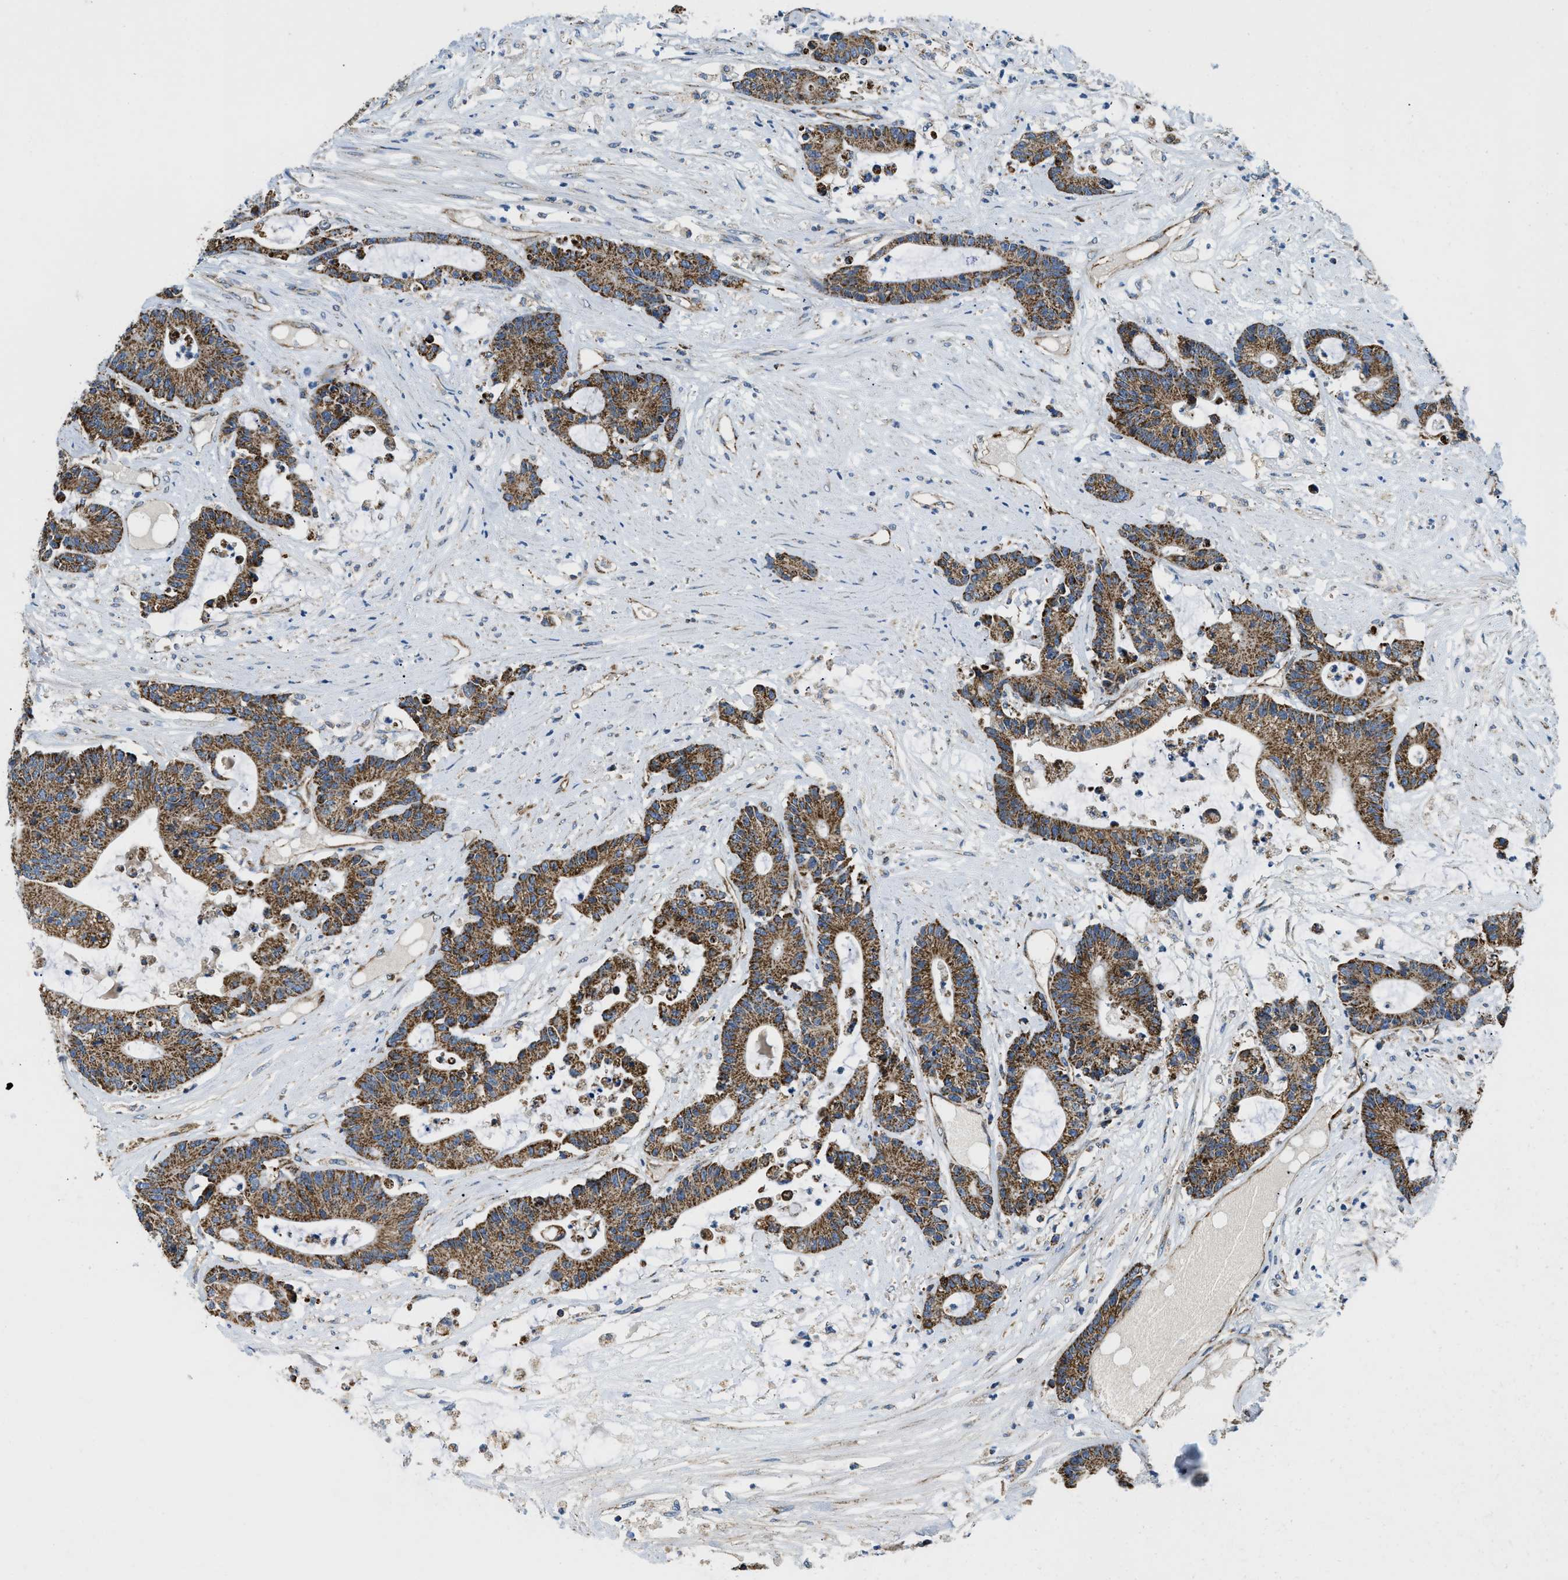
{"staining": {"intensity": "strong", "quantity": ">75%", "location": "cytoplasmic/membranous"}, "tissue": "colorectal cancer", "cell_type": "Tumor cells", "image_type": "cancer", "snomed": [{"axis": "morphology", "description": "Adenocarcinoma, NOS"}, {"axis": "topography", "description": "Colon"}], "caption": "Immunohistochemical staining of adenocarcinoma (colorectal) displays high levels of strong cytoplasmic/membranous expression in about >75% of tumor cells. (brown staining indicates protein expression, while blue staining denotes nuclei).", "gene": "STK33", "patient": {"sex": "female", "age": 84}}